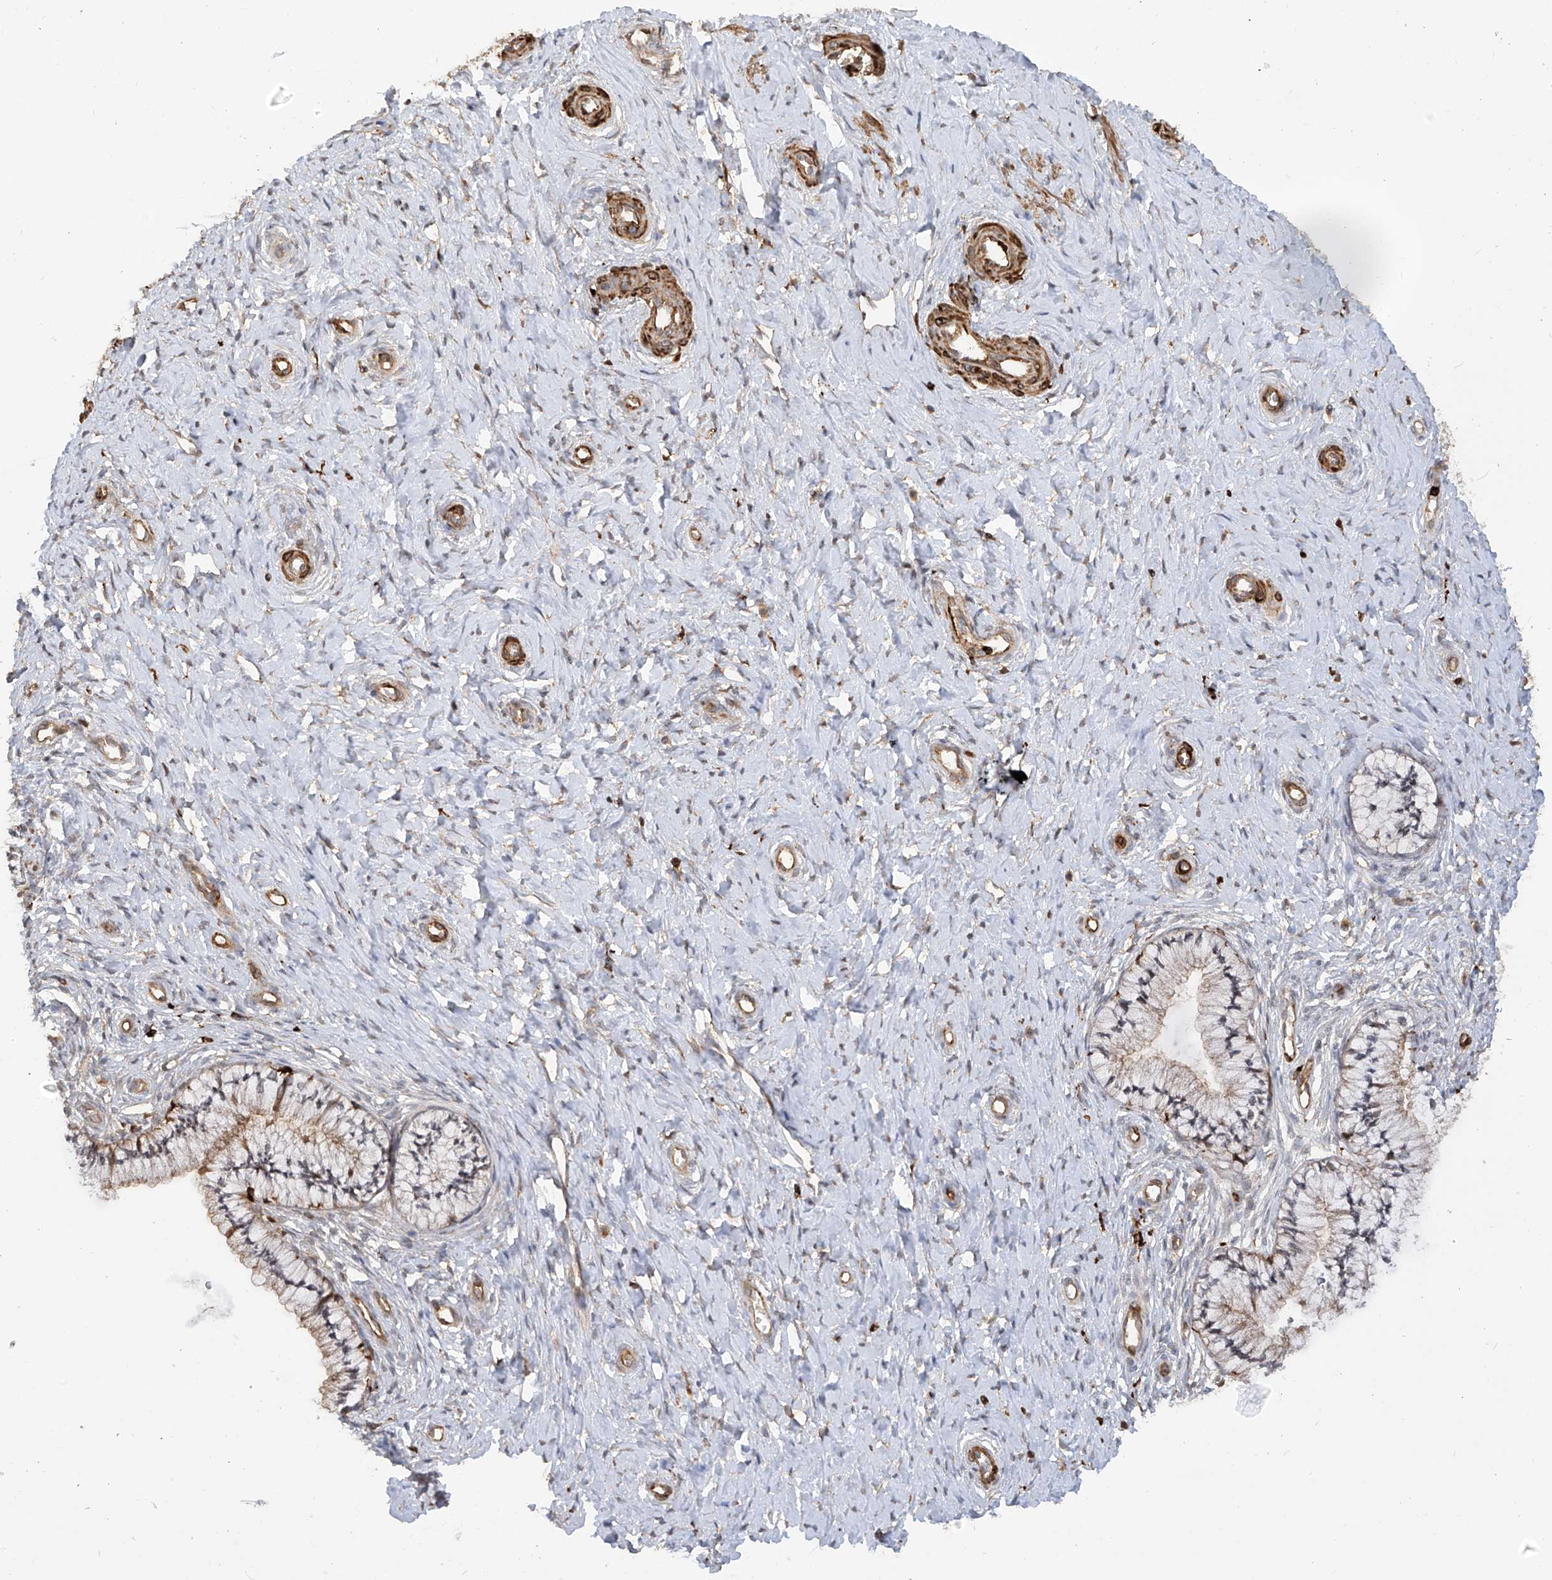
{"staining": {"intensity": "moderate", "quantity": "25%-75%", "location": "cytoplasmic/membranous"}, "tissue": "cervix", "cell_type": "Glandular cells", "image_type": "normal", "snomed": [{"axis": "morphology", "description": "Normal tissue, NOS"}, {"axis": "topography", "description": "Cervix"}], "caption": "Cervix stained for a protein (brown) reveals moderate cytoplasmic/membranous positive staining in approximately 25%-75% of glandular cells.", "gene": "ATAD2B", "patient": {"sex": "female", "age": 36}}